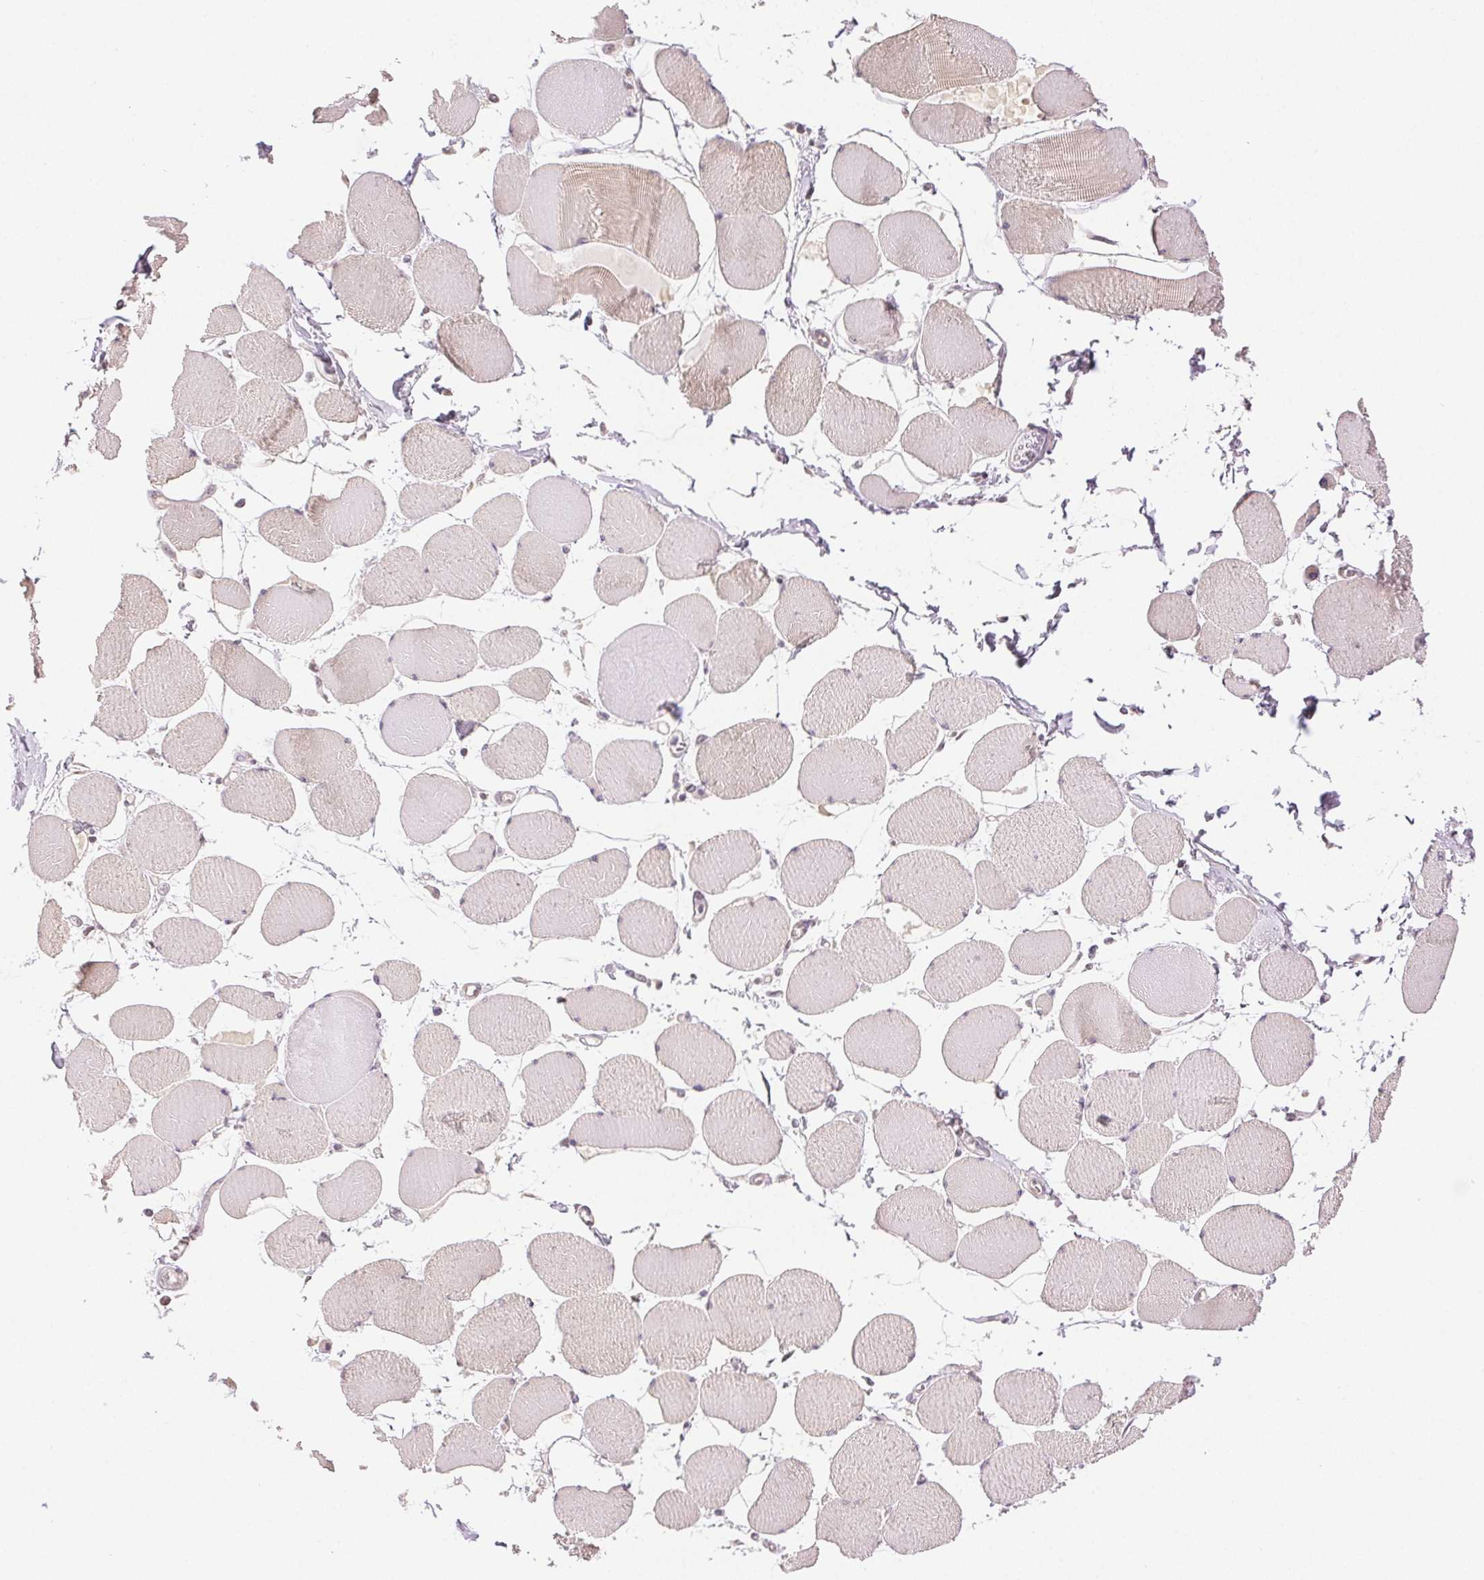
{"staining": {"intensity": "weak", "quantity": "<25%", "location": "nuclear"}, "tissue": "skeletal muscle", "cell_type": "Myocytes", "image_type": "normal", "snomed": [{"axis": "morphology", "description": "Normal tissue, NOS"}, {"axis": "topography", "description": "Skeletal muscle"}], "caption": "An IHC histopathology image of benign skeletal muscle is shown. There is no staining in myocytes of skeletal muscle.", "gene": "PLCB1", "patient": {"sex": "female", "age": 75}}